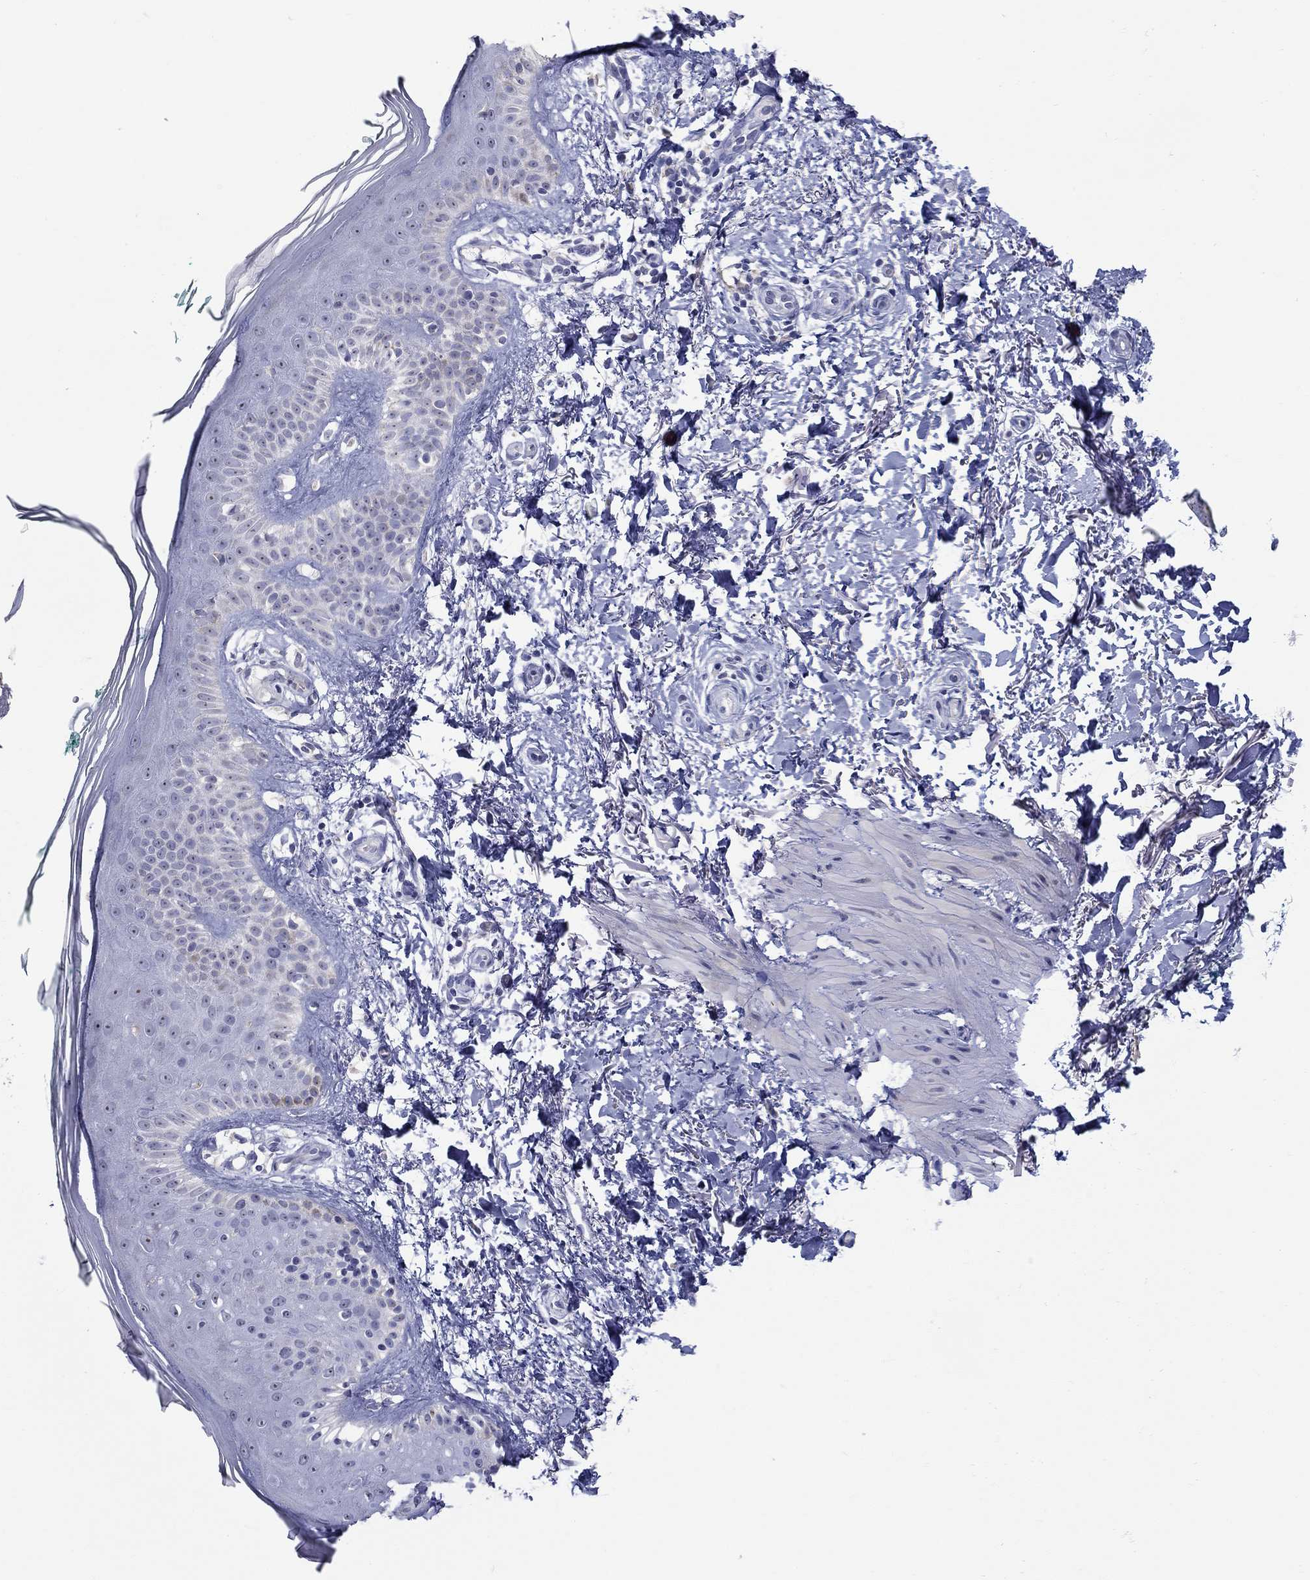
{"staining": {"intensity": "negative", "quantity": "none", "location": "none"}, "tissue": "skin", "cell_type": "Fibroblasts", "image_type": "normal", "snomed": [{"axis": "morphology", "description": "Normal tissue, NOS"}, {"axis": "morphology", "description": "Inflammation, NOS"}, {"axis": "morphology", "description": "Fibrosis, NOS"}, {"axis": "topography", "description": "Skin"}], "caption": "Immunohistochemistry (IHC) photomicrograph of unremarkable skin: human skin stained with DAB displays no significant protein expression in fibroblasts.", "gene": "QRFPR", "patient": {"sex": "male", "age": 71}}